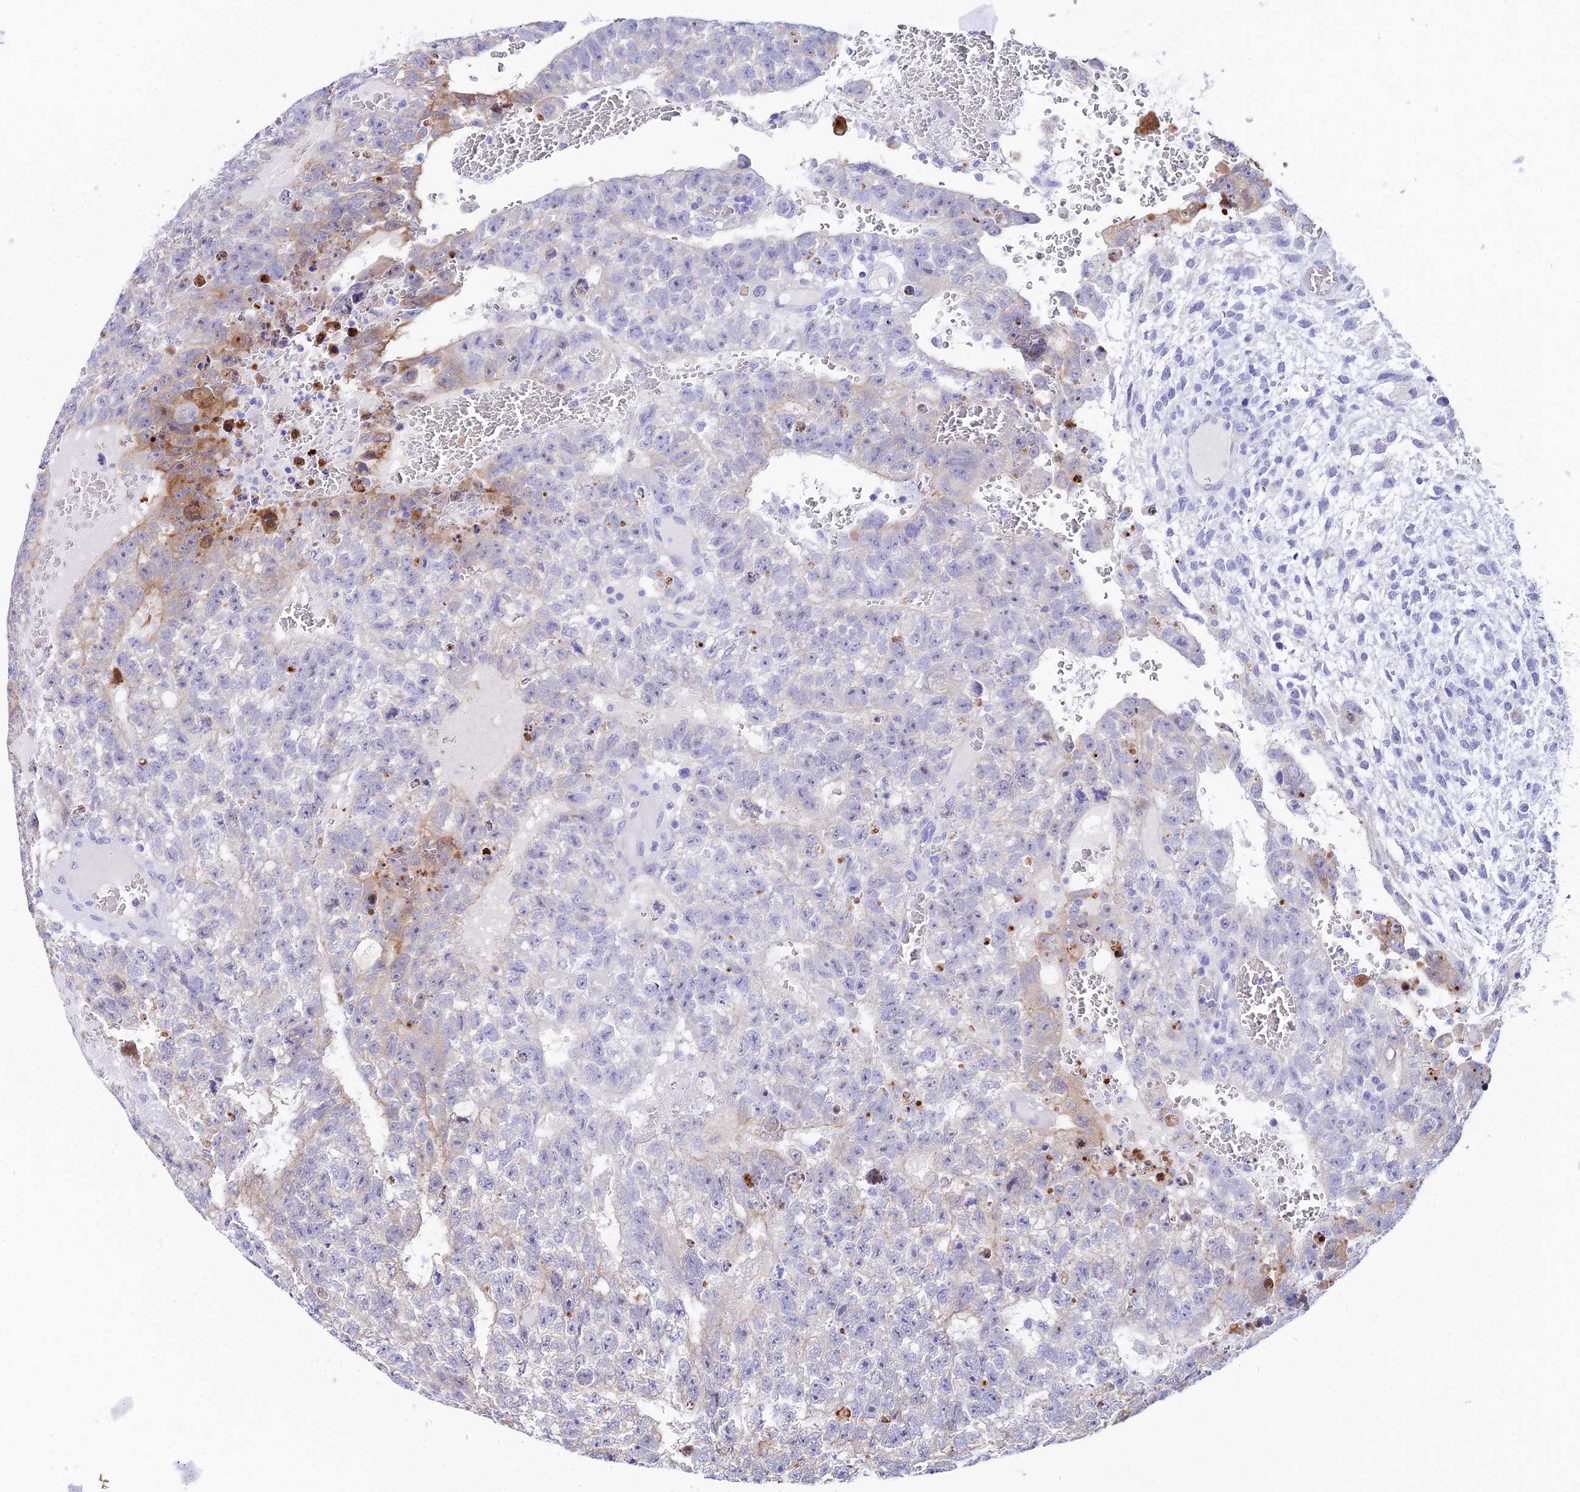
{"staining": {"intensity": "moderate", "quantity": "<25%", "location": "cytoplasmic/membranous"}, "tissue": "testis cancer", "cell_type": "Tumor cells", "image_type": "cancer", "snomed": [{"axis": "morphology", "description": "Carcinoma, Embryonal, NOS"}, {"axis": "topography", "description": "Testis"}], "caption": "Immunohistochemical staining of testis cancer (embryonal carcinoma) reveals low levels of moderate cytoplasmic/membranous protein expression in about <25% of tumor cells.", "gene": "CEP41", "patient": {"sex": "male", "age": 26}}